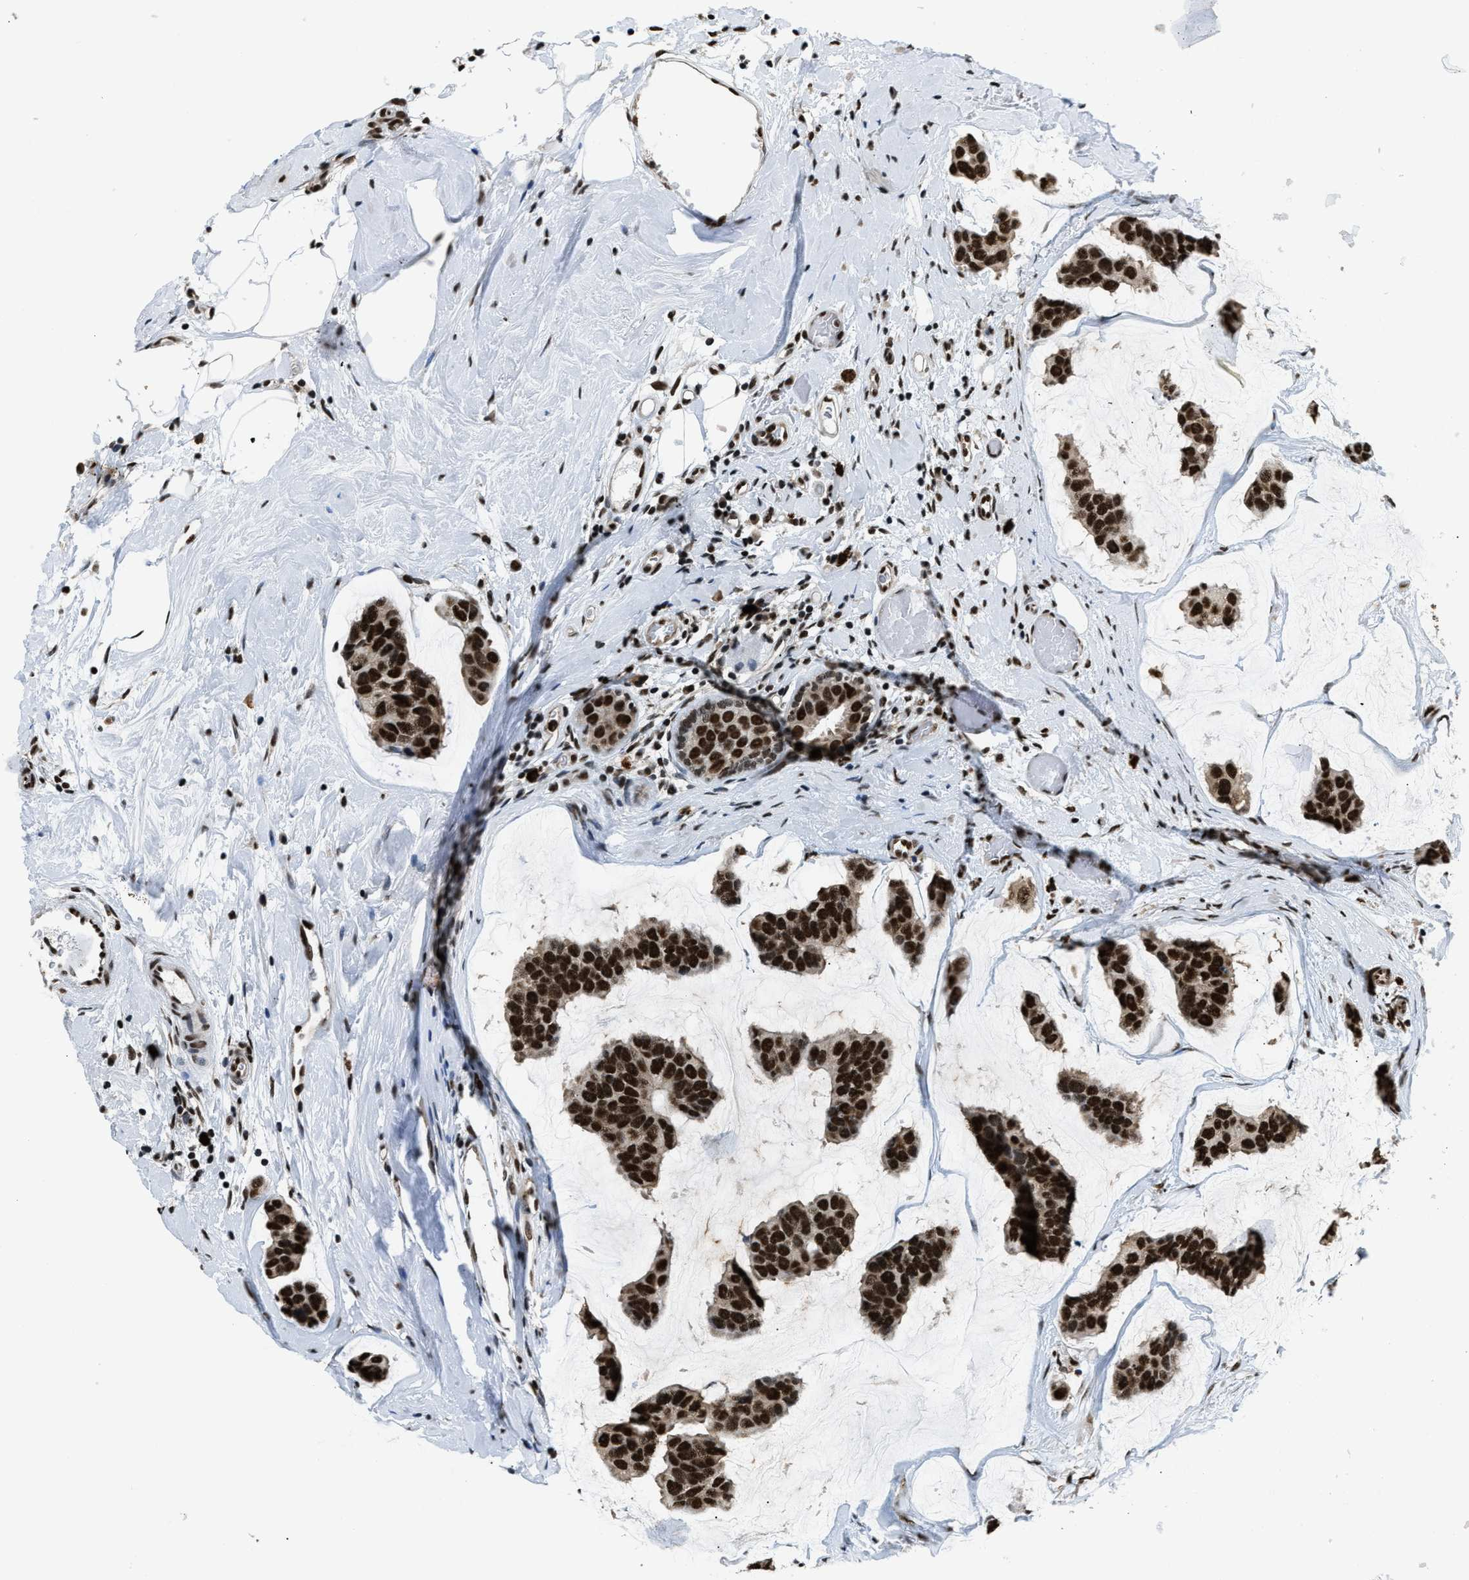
{"staining": {"intensity": "strong", "quantity": ">75%", "location": "nuclear"}, "tissue": "breast cancer", "cell_type": "Tumor cells", "image_type": "cancer", "snomed": [{"axis": "morphology", "description": "Normal tissue, NOS"}, {"axis": "morphology", "description": "Duct carcinoma"}, {"axis": "topography", "description": "Breast"}], "caption": "Invasive ductal carcinoma (breast) stained with DAB (3,3'-diaminobenzidine) immunohistochemistry shows high levels of strong nuclear staining in approximately >75% of tumor cells. Using DAB (3,3'-diaminobenzidine) (brown) and hematoxylin (blue) stains, captured at high magnification using brightfield microscopy.", "gene": "CCNDBP1", "patient": {"sex": "female", "age": 50}}